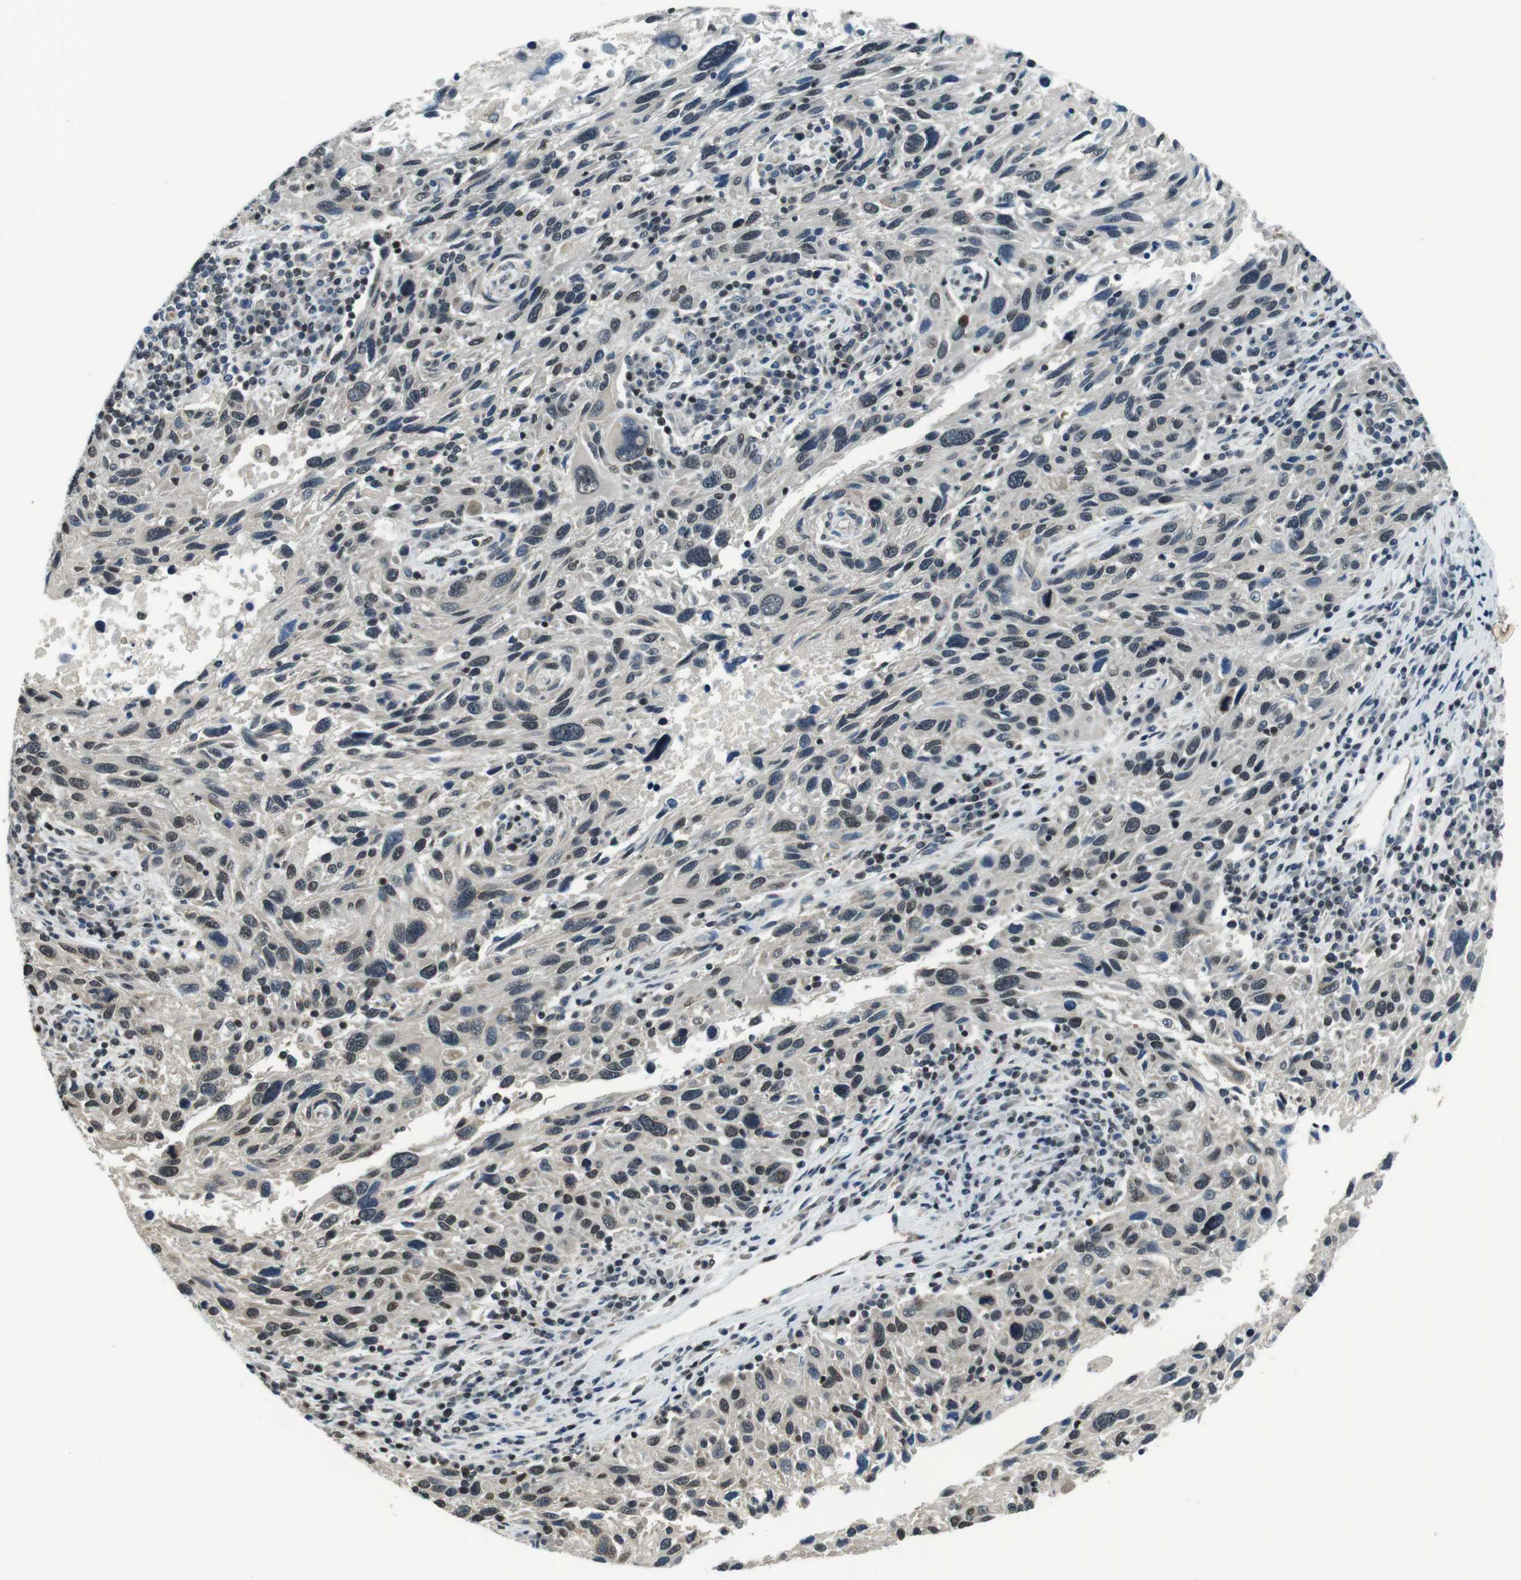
{"staining": {"intensity": "weak", "quantity": "25%-75%", "location": "nuclear"}, "tissue": "melanoma", "cell_type": "Tumor cells", "image_type": "cancer", "snomed": [{"axis": "morphology", "description": "Malignant melanoma, NOS"}, {"axis": "topography", "description": "Skin"}], "caption": "Immunohistochemistry micrograph of human malignant melanoma stained for a protein (brown), which shows low levels of weak nuclear expression in about 25%-75% of tumor cells.", "gene": "NEK4", "patient": {"sex": "male", "age": 53}}